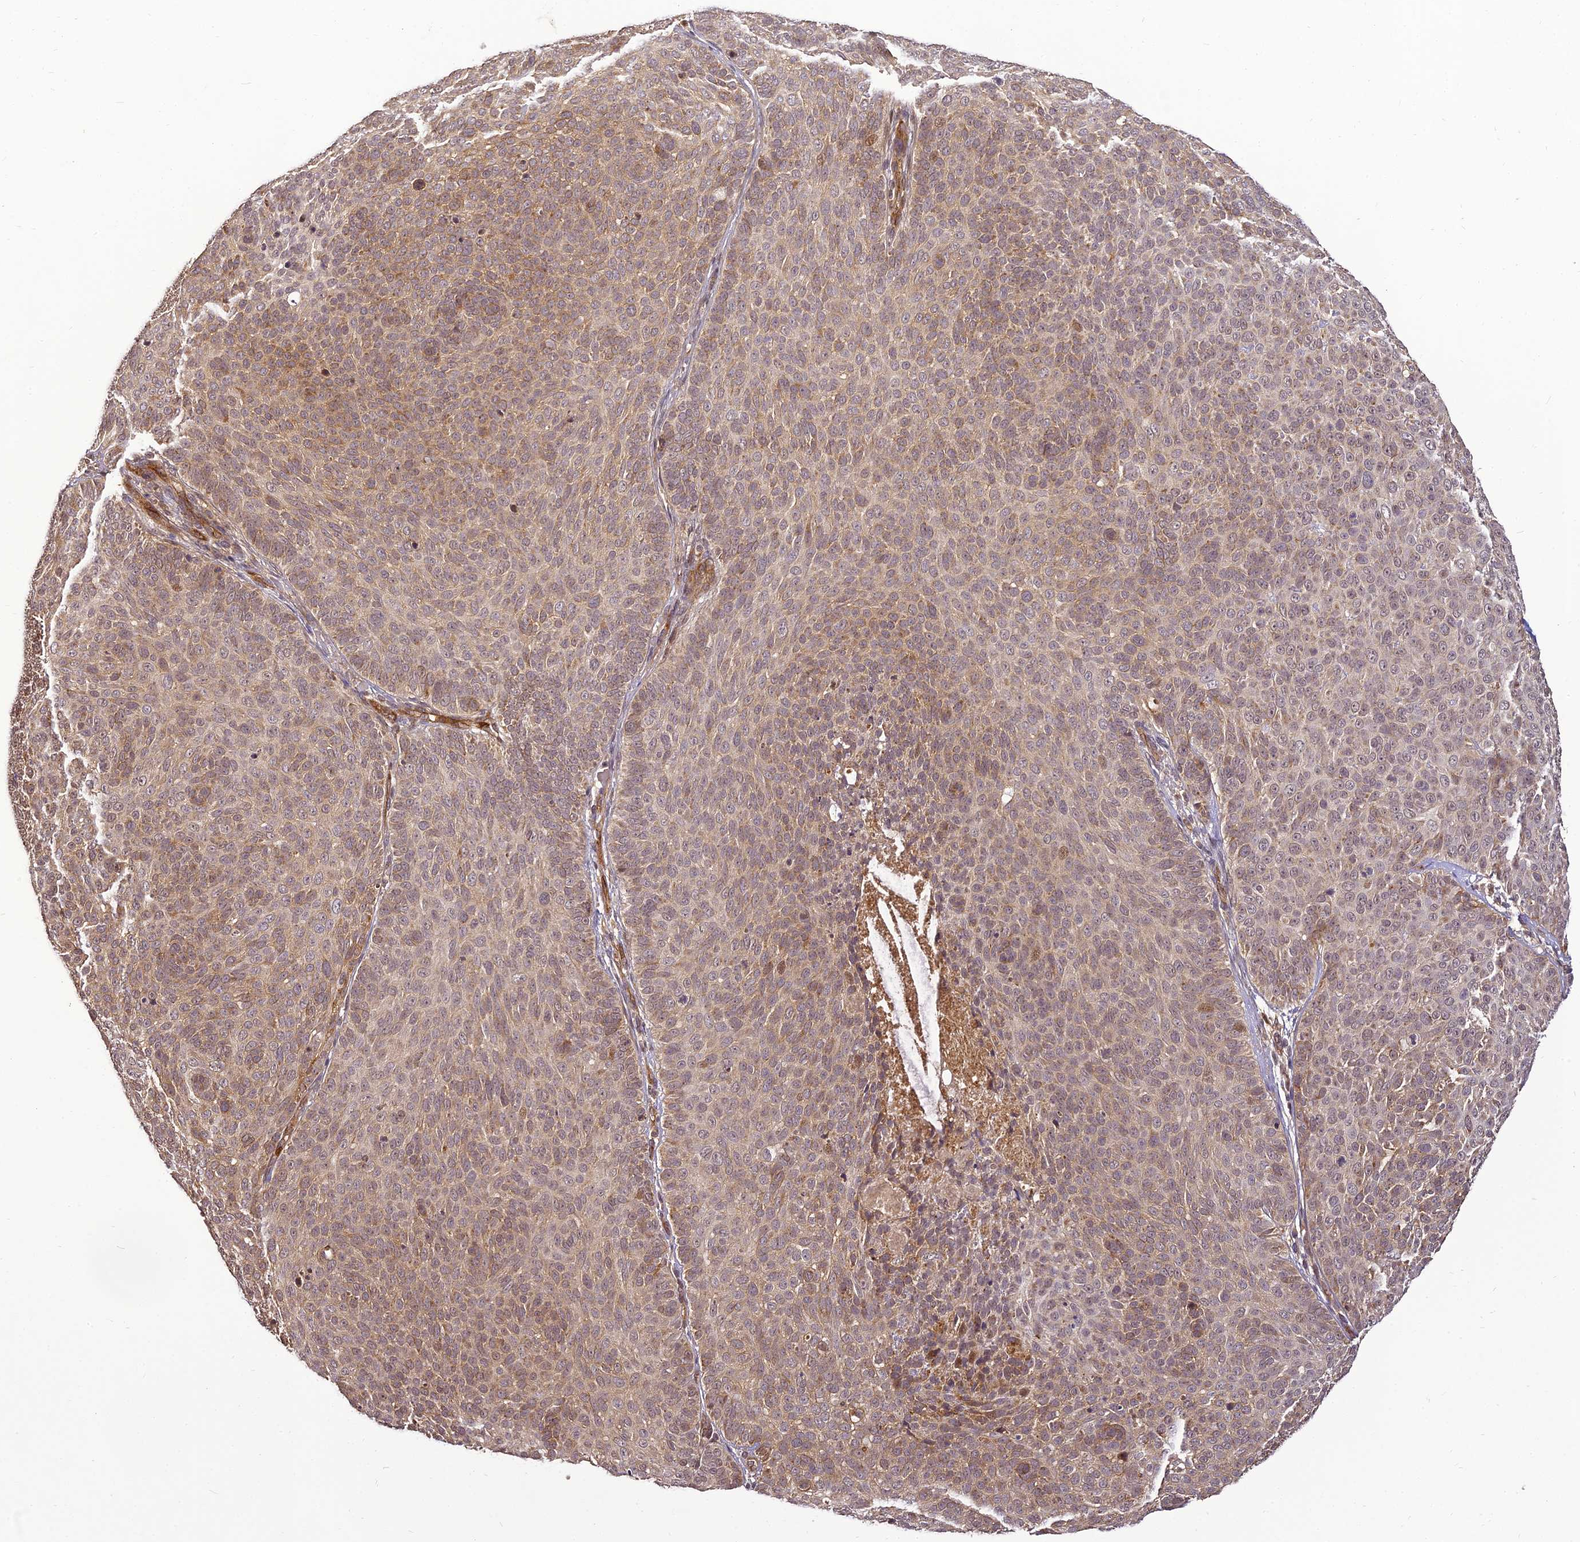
{"staining": {"intensity": "weak", "quantity": ">75%", "location": "cytoplasmic/membranous"}, "tissue": "skin cancer", "cell_type": "Tumor cells", "image_type": "cancer", "snomed": [{"axis": "morphology", "description": "Basal cell carcinoma"}, {"axis": "topography", "description": "Skin"}], "caption": "Skin cancer stained with a protein marker displays weak staining in tumor cells.", "gene": "BCDIN3D", "patient": {"sex": "male", "age": 85}}